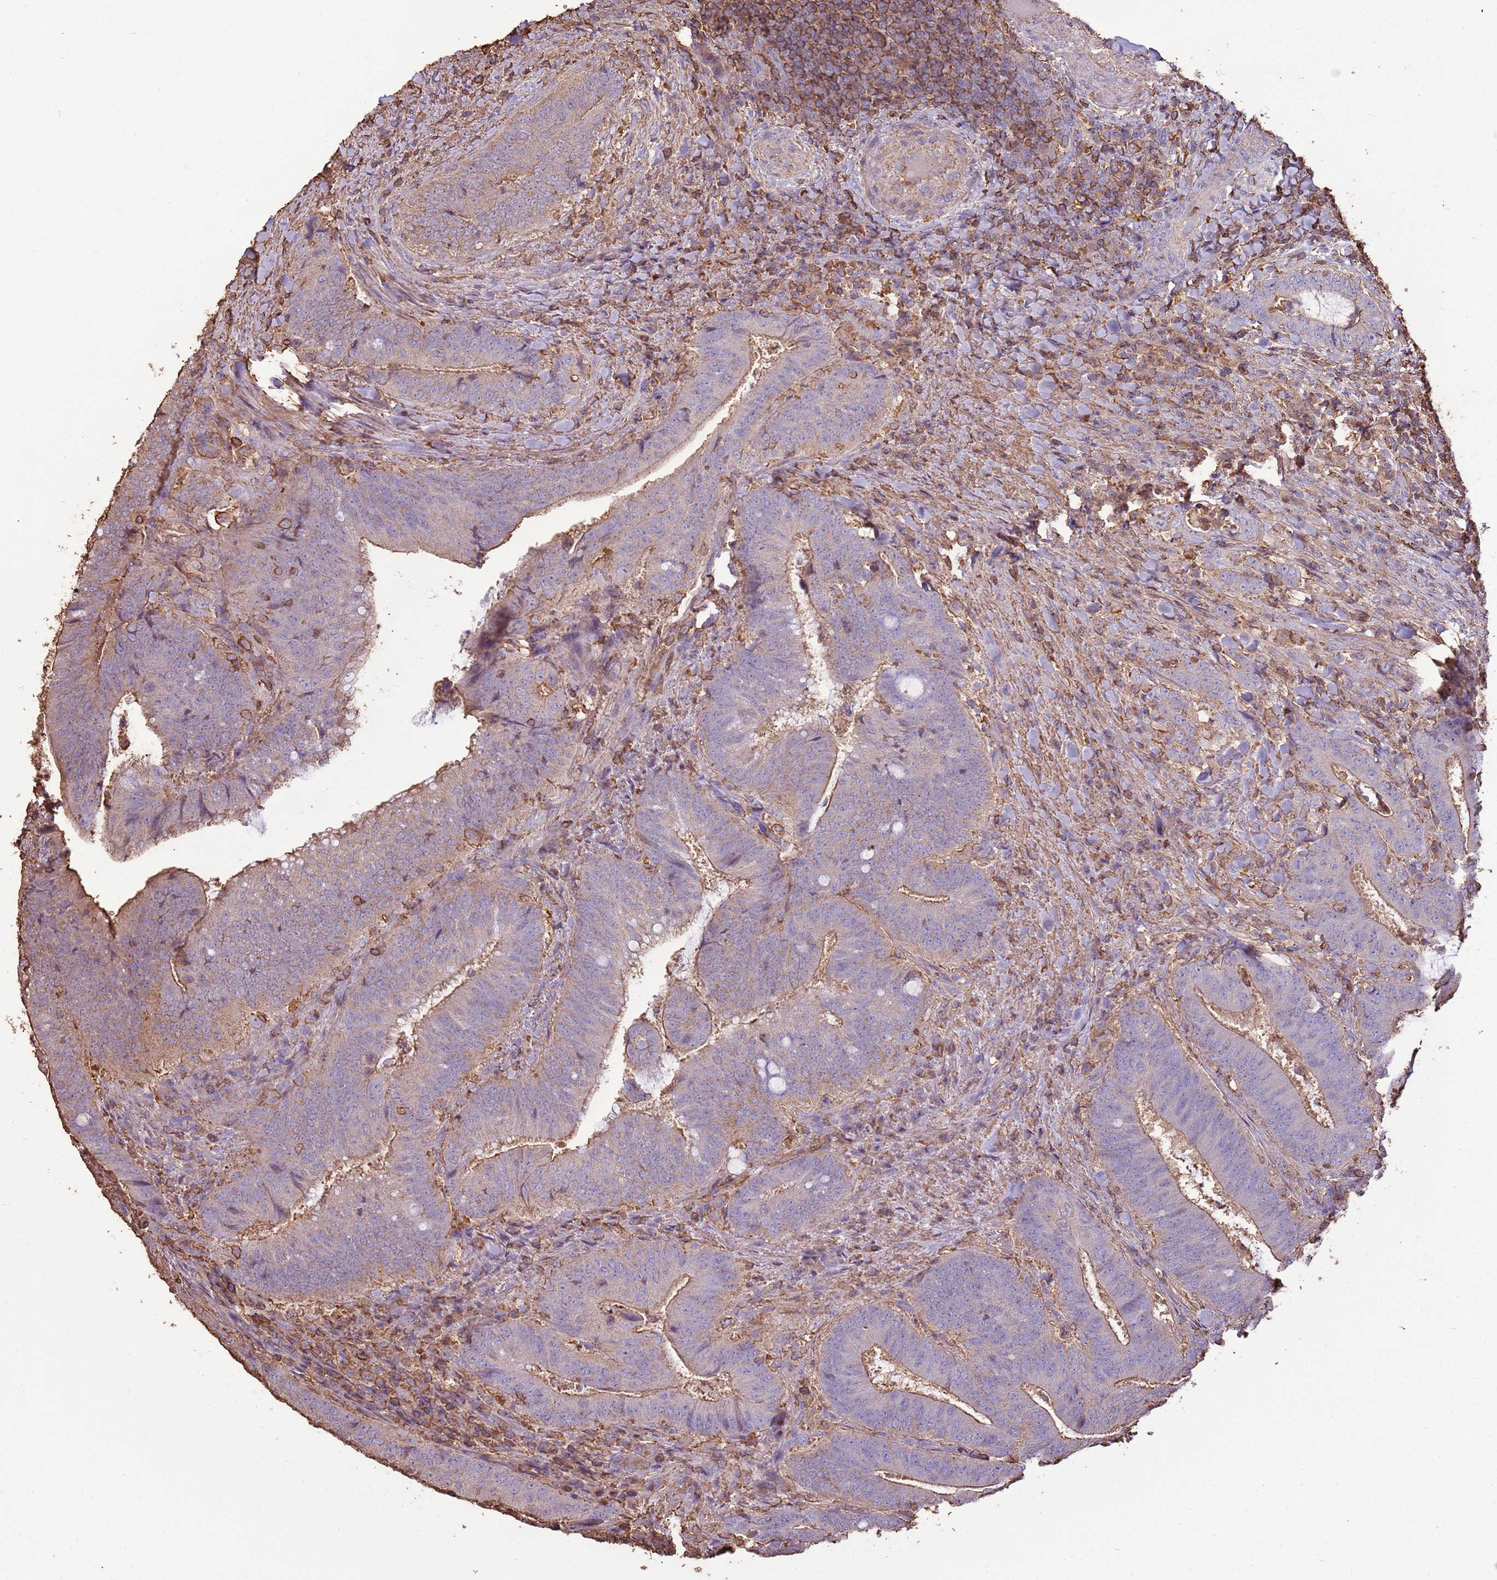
{"staining": {"intensity": "moderate", "quantity": "<25%", "location": "cytoplasmic/membranous"}, "tissue": "colorectal cancer", "cell_type": "Tumor cells", "image_type": "cancer", "snomed": [{"axis": "morphology", "description": "Adenocarcinoma, NOS"}, {"axis": "topography", "description": "Colon"}], "caption": "This histopathology image reveals colorectal cancer (adenocarcinoma) stained with IHC to label a protein in brown. The cytoplasmic/membranous of tumor cells show moderate positivity for the protein. Nuclei are counter-stained blue.", "gene": "ARL10", "patient": {"sex": "female", "age": 43}}